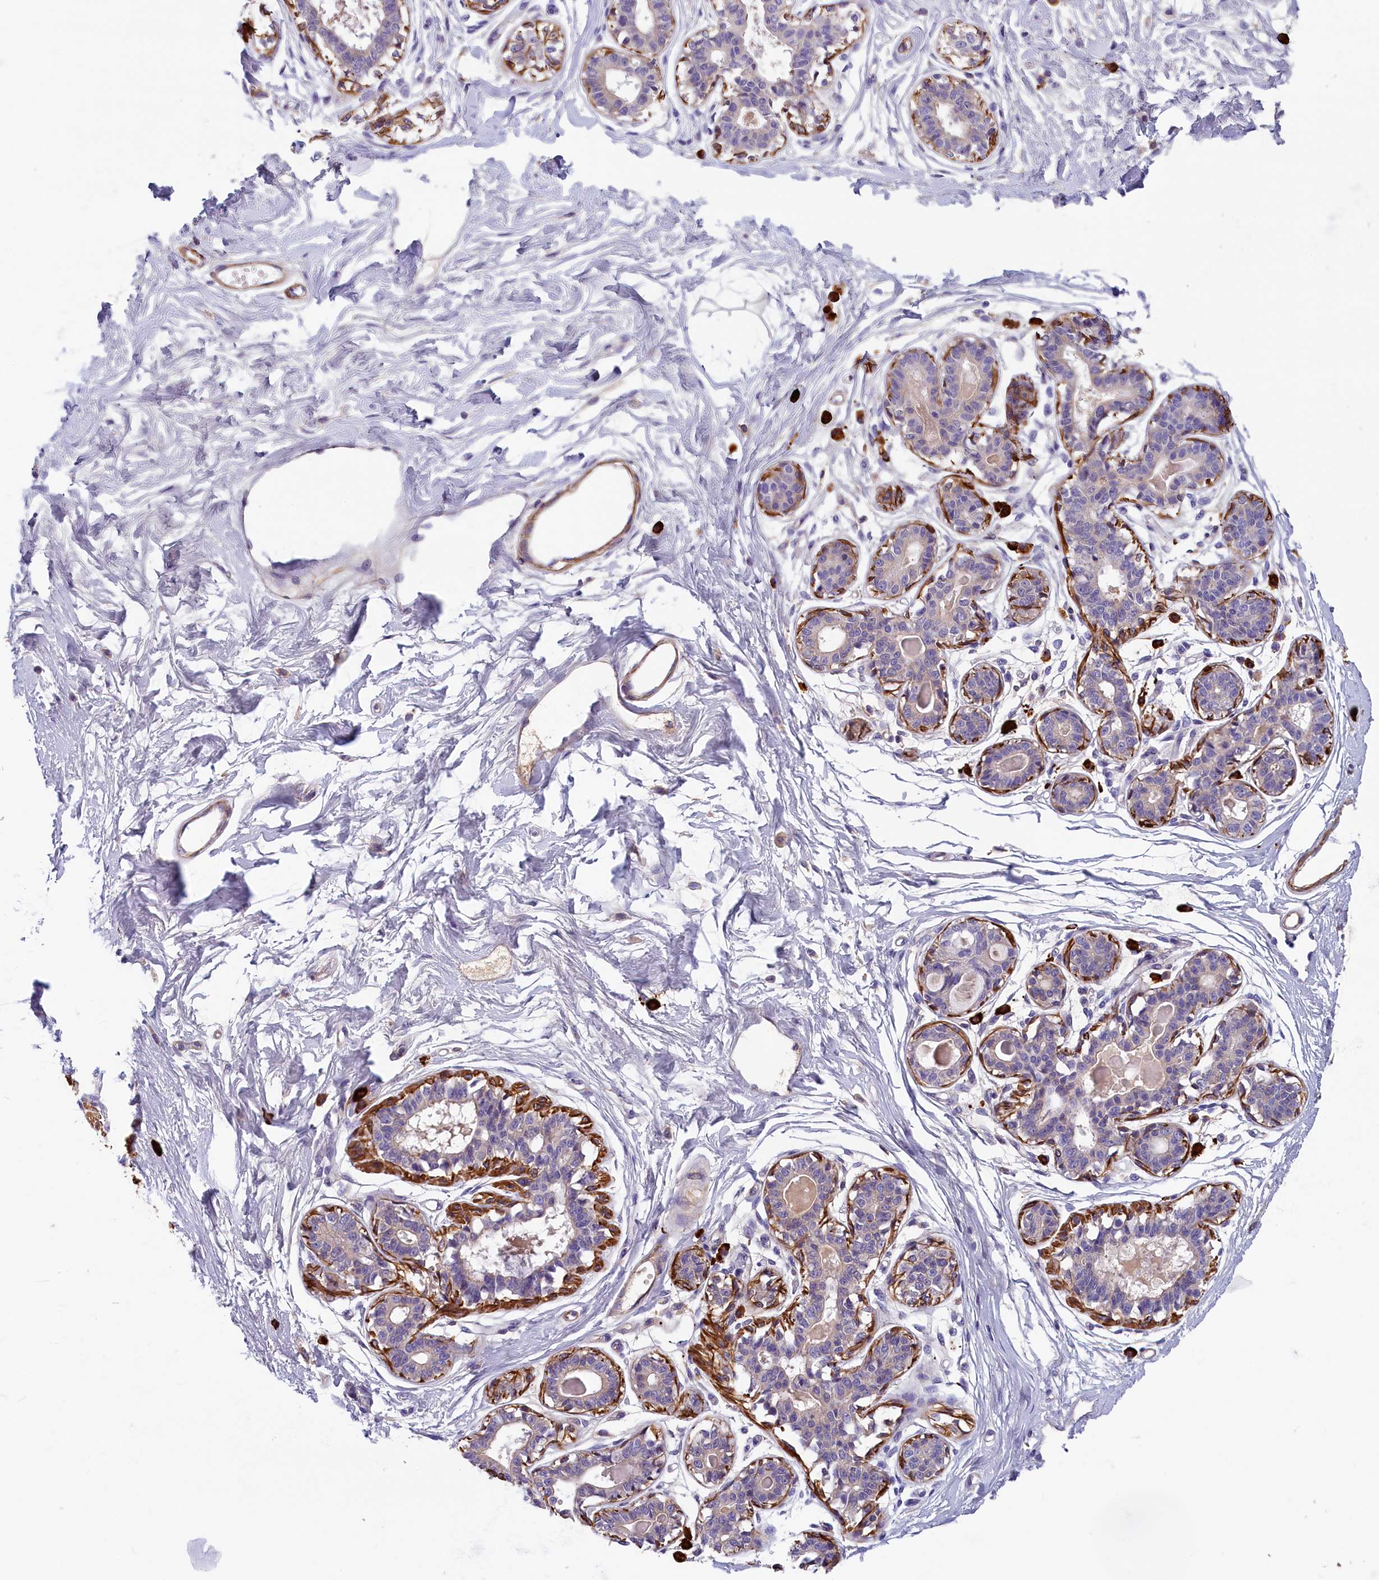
{"staining": {"intensity": "negative", "quantity": "none", "location": "none"}, "tissue": "breast", "cell_type": "Adipocytes", "image_type": "normal", "snomed": [{"axis": "morphology", "description": "Normal tissue, NOS"}, {"axis": "topography", "description": "Breast"}], "caption": "This is a micrograph of IHC staining of unremarkable breast, which shows no staining in adipocytes.", "gene": "BCL2L13", "patient": {"sex": "female", "age": 45}}